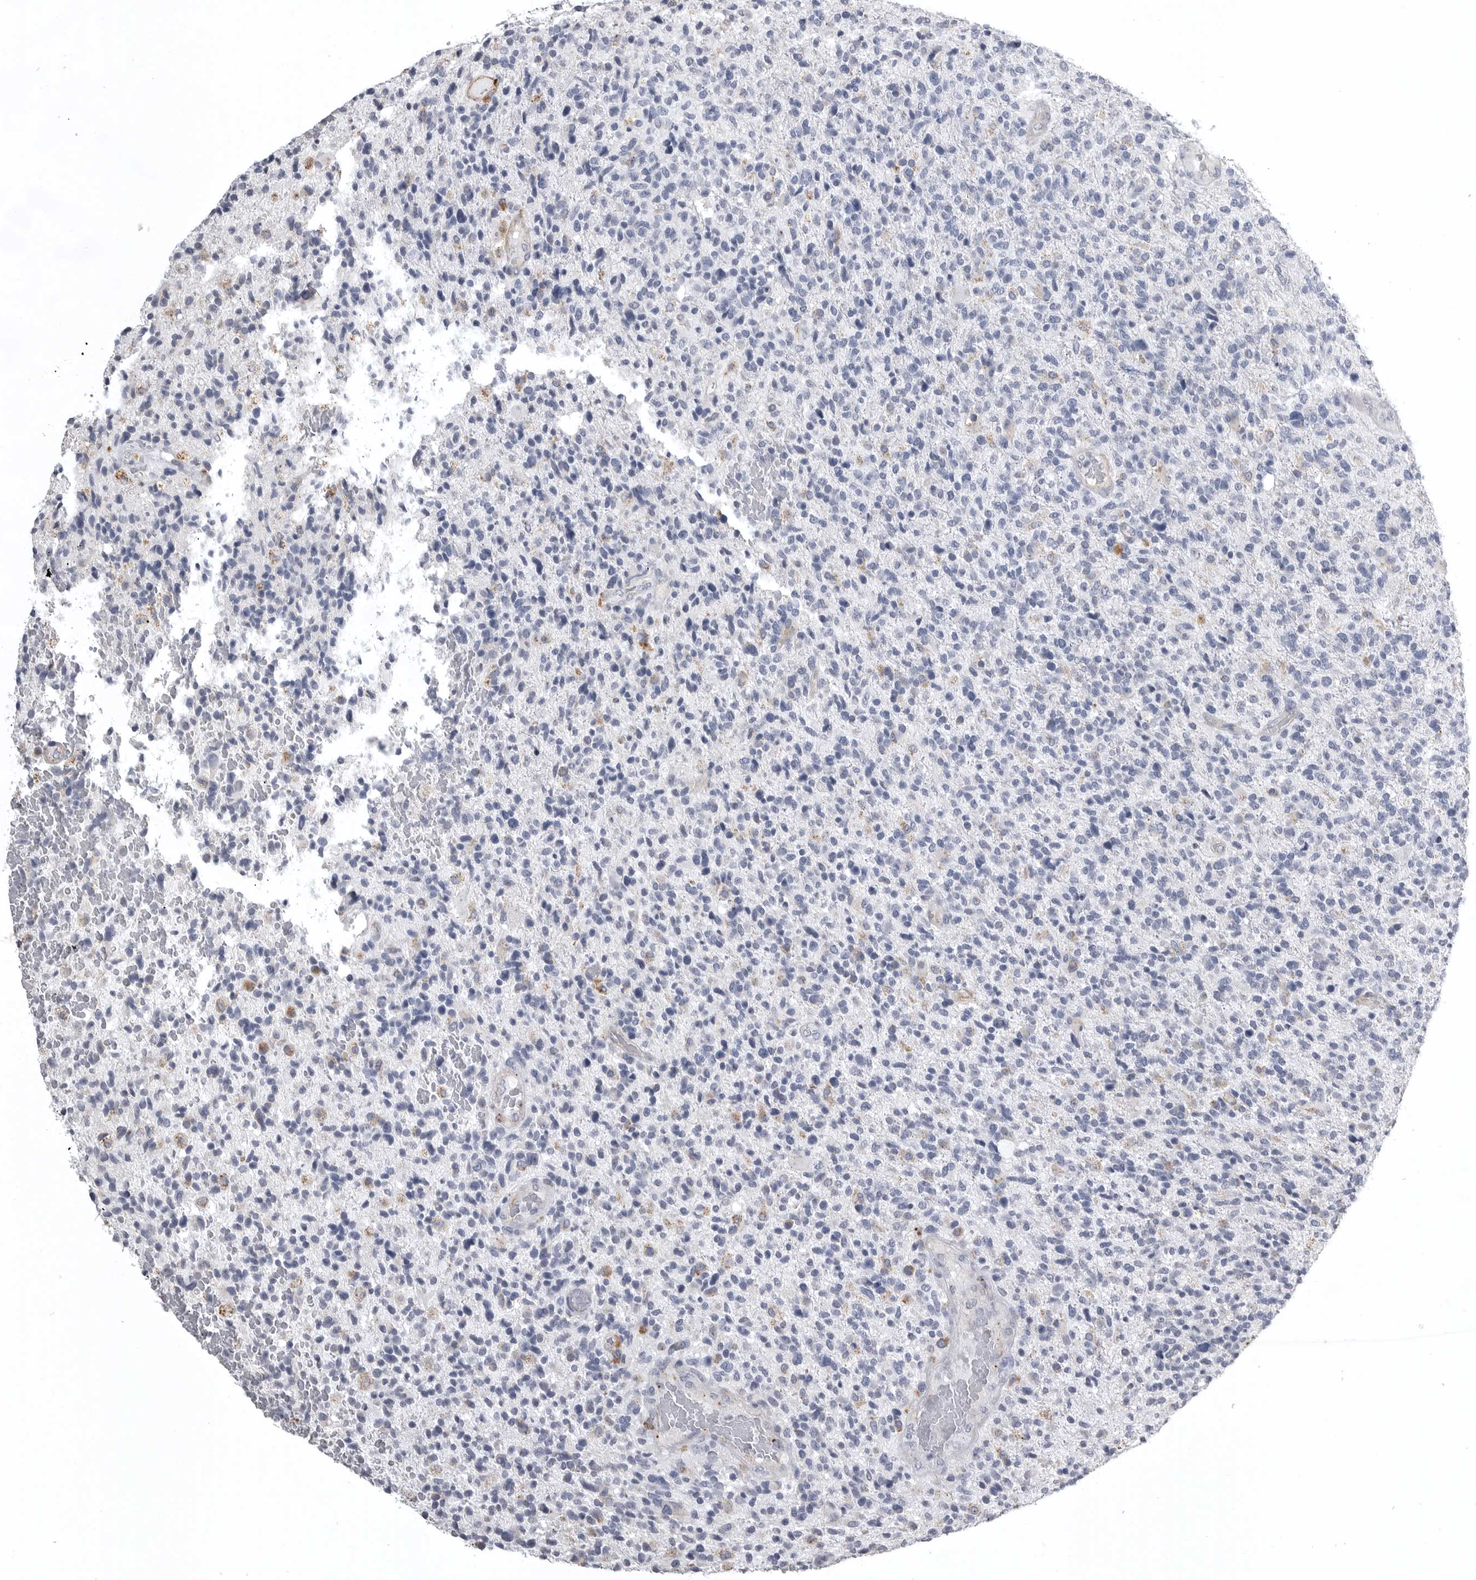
{"staining": {"intensity": "negative", "quantity": "none", "location": "none"}, "tissue": "glioma", "cell_type": "Tumor cells", "image_type": "cancer", "snomed": [{"axis": "morphology", "description": "Glioma, malignant, High grade"}, {"axis": "topography", "description": "Brain"}], "caption": "High power microscopy micrograph of an immunohistochemistry image of glioma, revealing no significant expression in tumor cells.", "gene": "AOC3", "patient": {"sex": "male", "age": 72}}